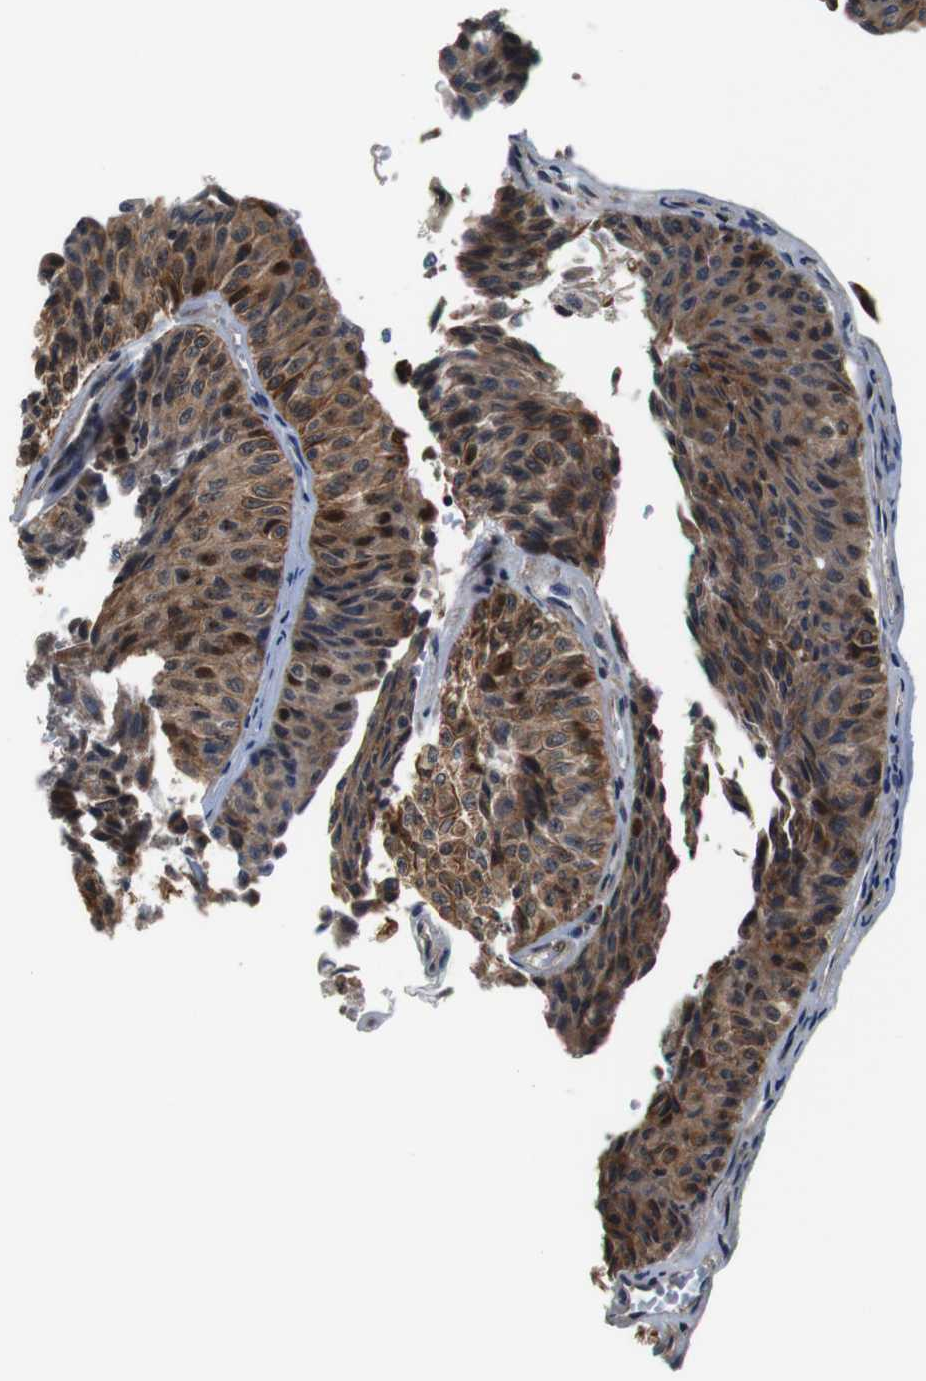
{"staining": {"intensity": "moderate", "quantity": ">75%", "location": "cytoplasmic/membranous,nuclear"}, "tissue": "urothelial cancer", "cell_type": "Tumor cells", "image_type": "cancer", "snomed": [{"axis": "morphology", "description": "Urothelial carcinoma, Low grade"}, {"axis": "topography", "description": "Urinary bladder"}], "caption": "Immunohistochemical staining of urothelial cancer displays medium levels of moderate cytoplasmic/membranous and nuclear expression in about >75% of tumor cells. (Stains: DAB (3,3'-diaminobenzidine) in brown, nuclei in blue, Microscopy: brightfield microscopy at high magnification).", "gene": "LRP4", "patient": {"sex": "male", "age": 78}}